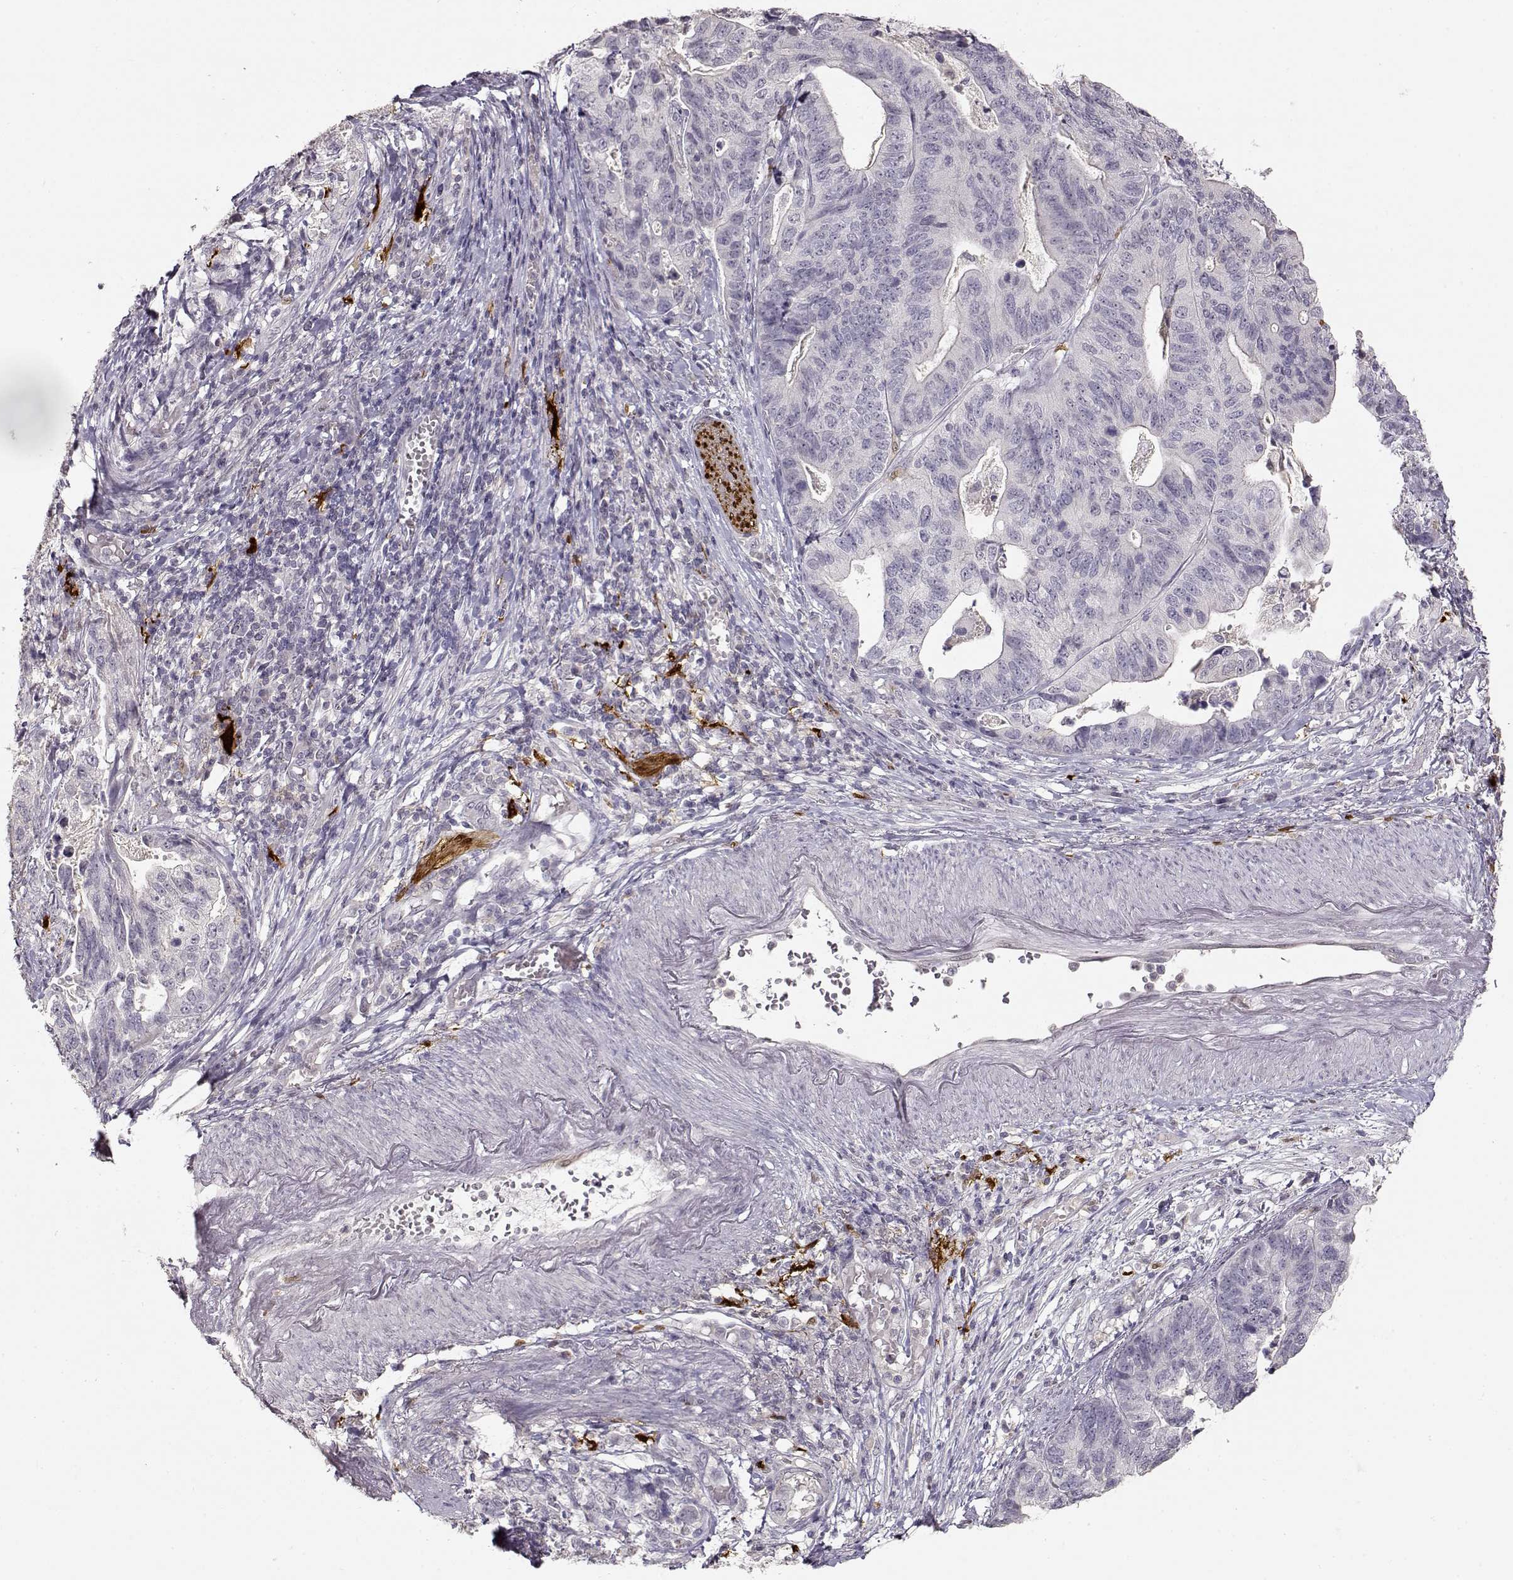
{"staining": {"intensity": "negative", "quantity": "none", "location": "none"}, "tissue": "stomach cancer", "cell_type": "Tumor cells", "image_type": "cancer", "snomed": [{"axis": "morphology", "description": "Adenocarcinoma, NOS"}, {"axis": "topography", "description": "Stomach, upper"}], "caption": "Tumor cells show no significant positivity in adenocarcinoma (stomach).", "gene": "S100B", "patient": {"sex": "female", "age": 67}}